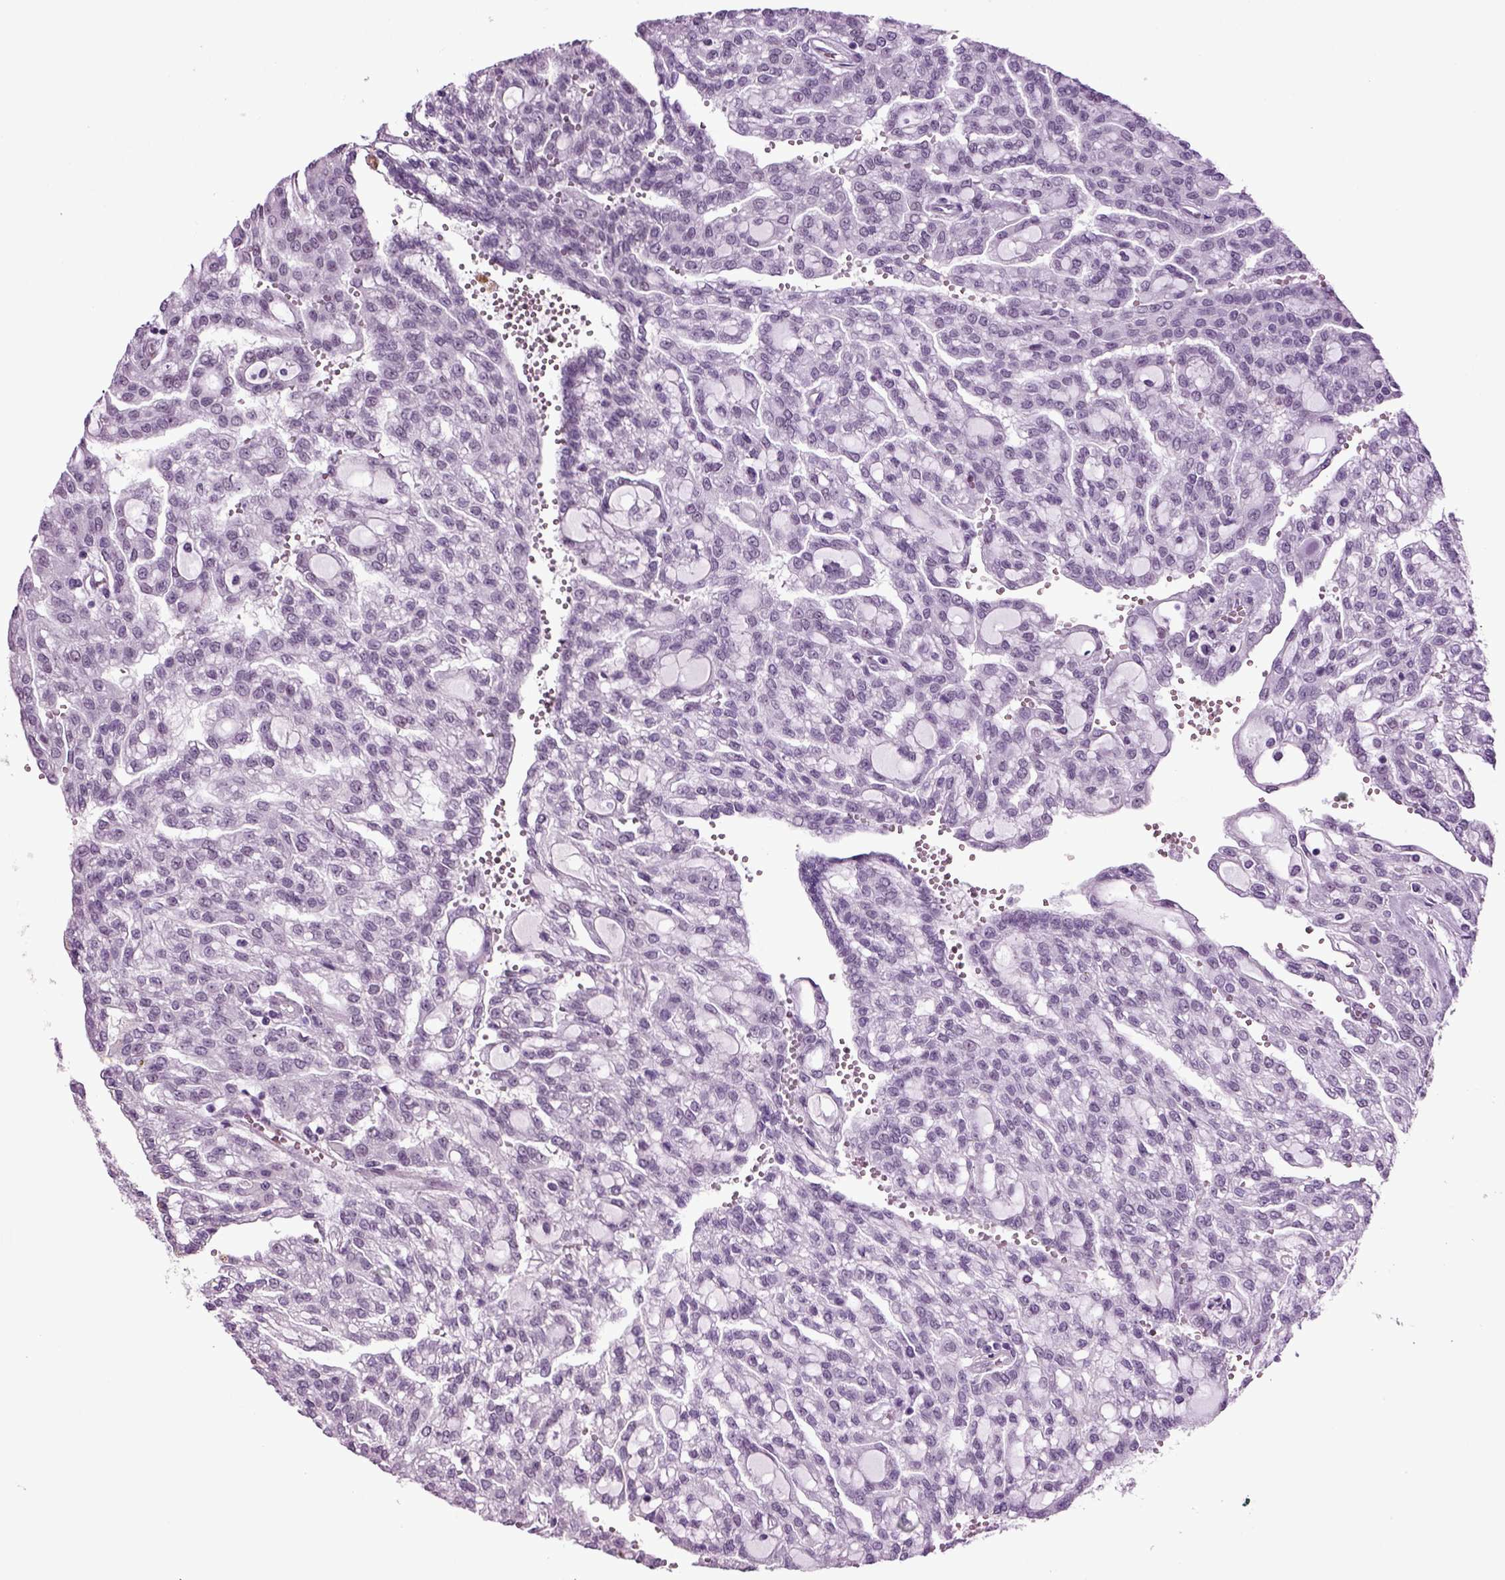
{"staining": {"intensity": "negative", "quantity": "none", "location": "none"}, "tissue": "renal cancer", "cell_type": "Tumor cells", "image_type": "cancer", "snomed": [{"axis": "morphology", "description": "Adenocarcinoma, NOS"}, {"axis": "topography", "description": "Kidney"}], "caption": "Adenocarcinoma (renal) was stained to show a protein in brown. There is no significant staining in tumor cells.", "gene": "RFX3", "patient": {"sex": "male", "age": 63}}